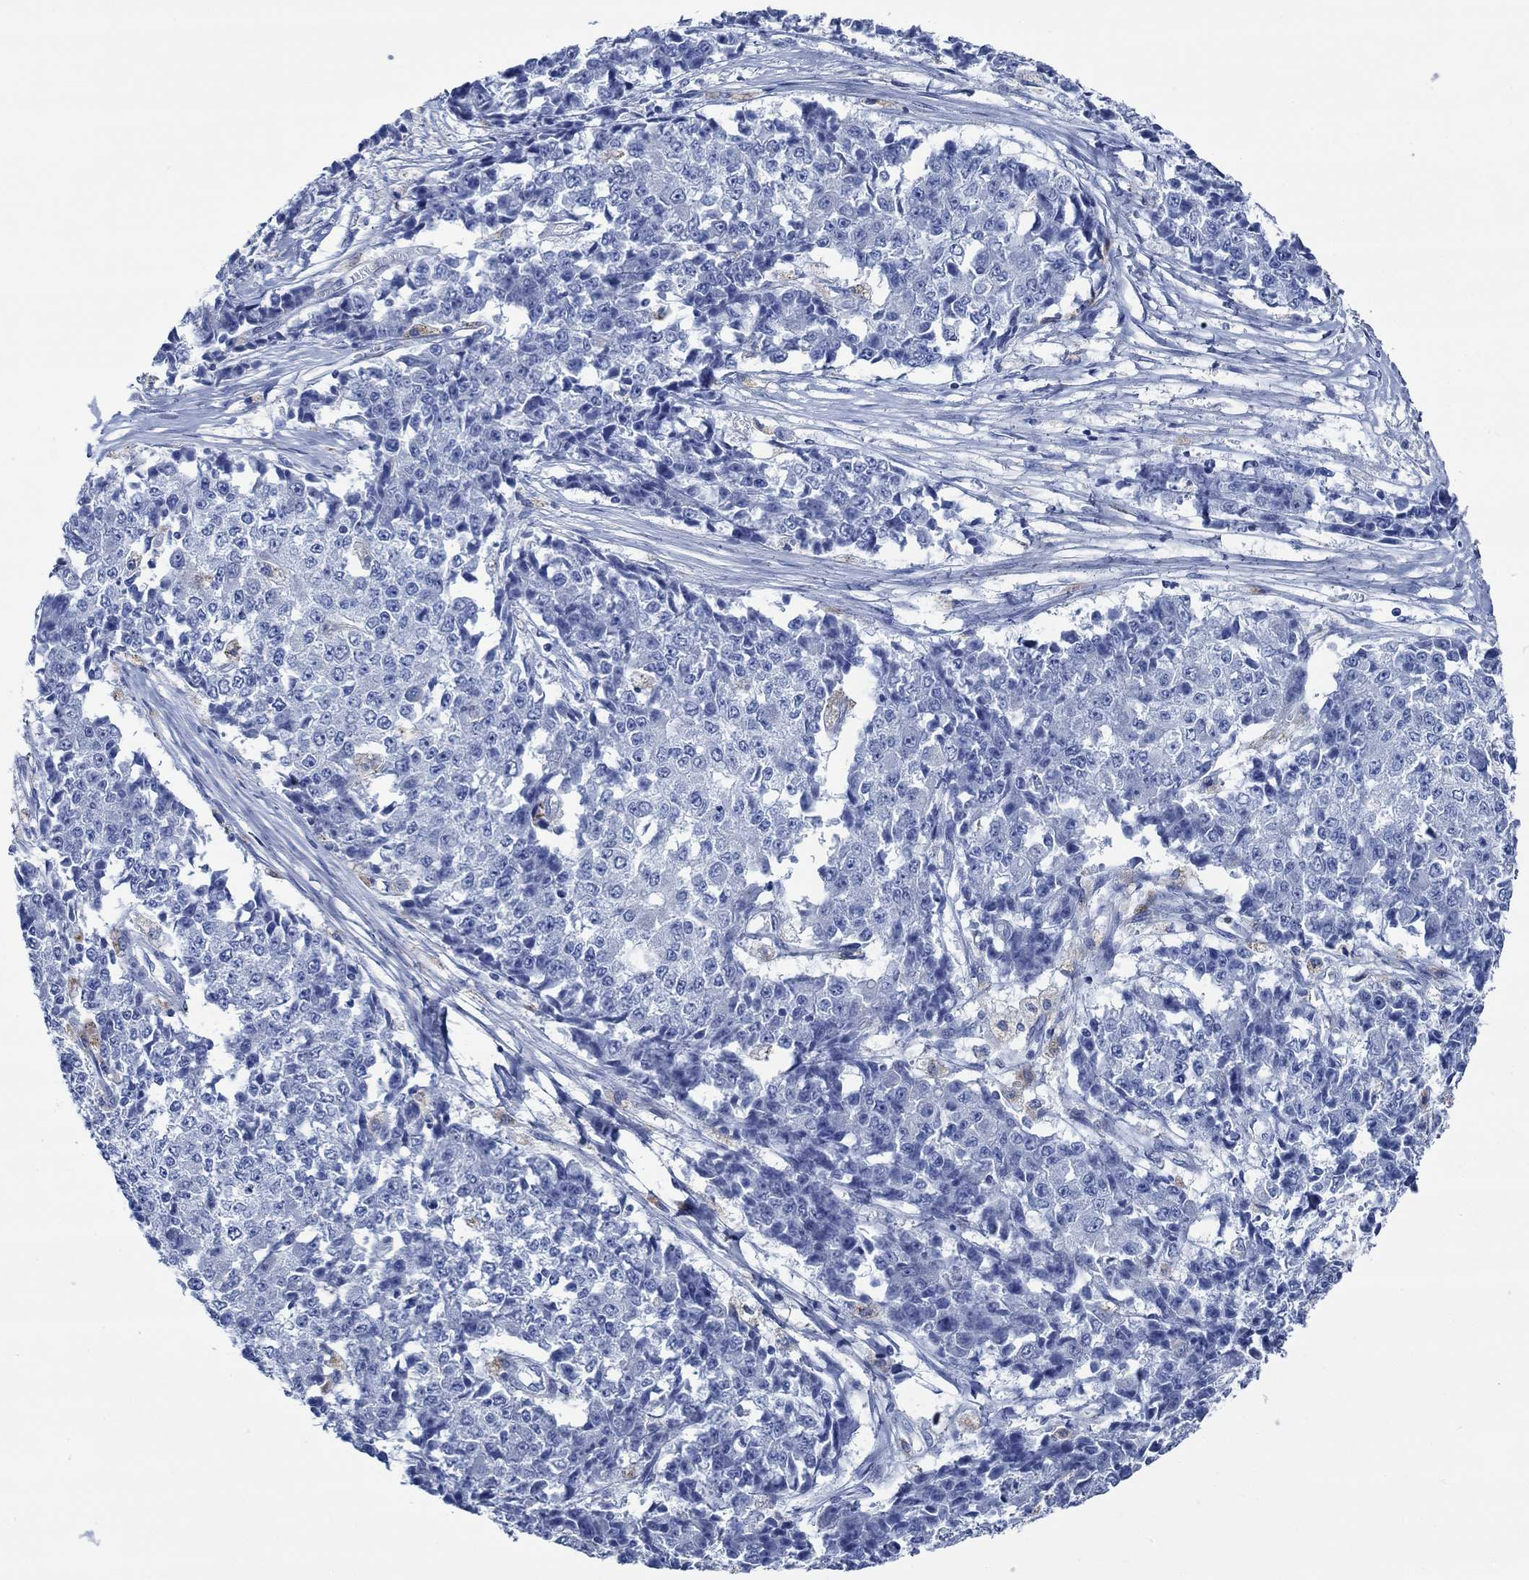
{"staining": {"intensity": "negative", "quantity": "none", "location": "none"}, "tissue": "ovarian cancer", "cell_type": "Tumor cells", "image_type": "cancer", "snomed": [{"axis": "morphology", "description": "Carcinoma, endometroid"}, {"axis": "topography", "description": "Ovary"}], "caption": "This is an immunohistochemistry photomicrograph of human ovarian cancer (endometroid carcinoma). There is no staining in tumor cells.", "gene": "SVEP1", "patient": {"sex": "female", "age": 42}}